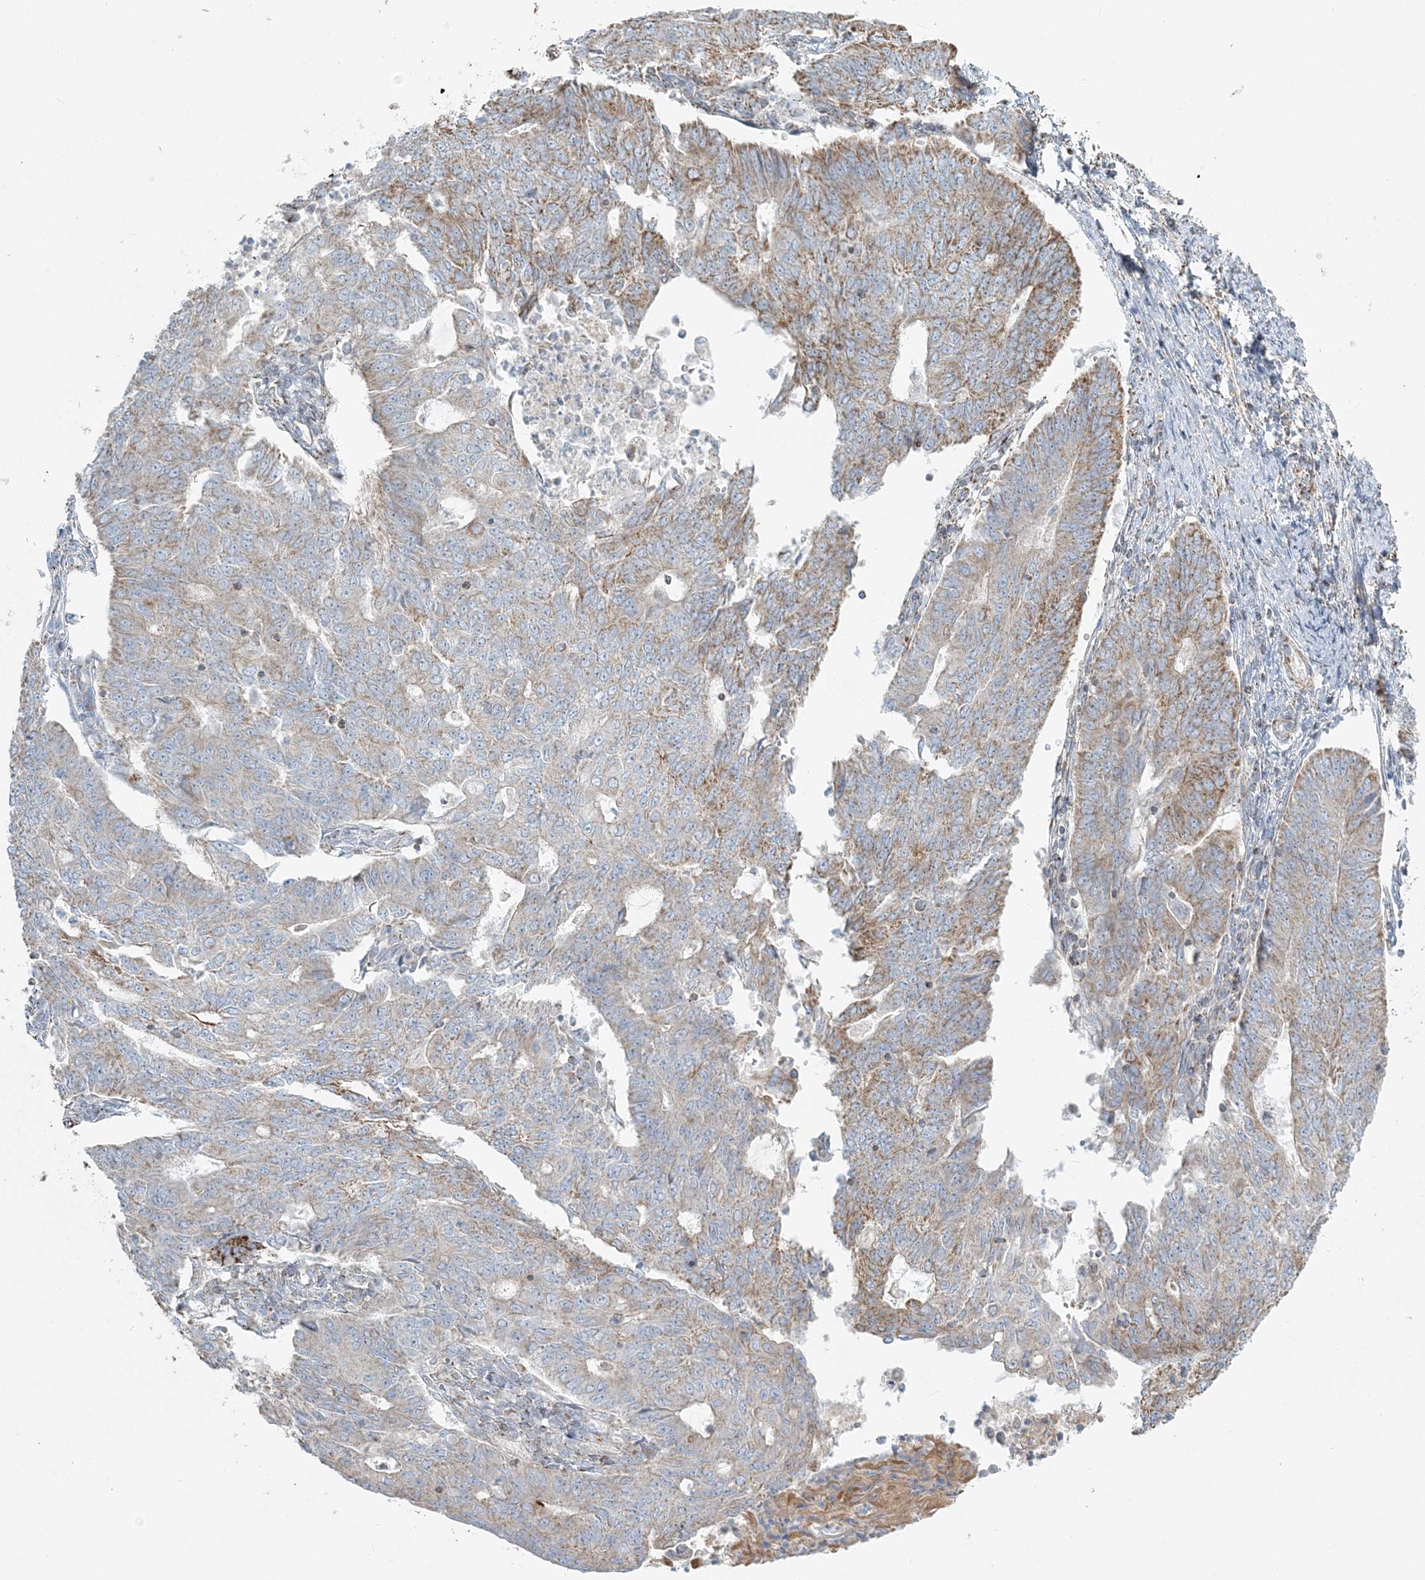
{"staining": {"intensity": "moderate", "quantity": "25%-75%", "location": "cytoplasmic/membranous"}, "tissue": "endometrial cancer", "cell_type": "Tumor cells", "image_type": "cancer", "snomed": [{"axis": "morphology", "description": "Adenocarcinoma, NOS"}, {"axis": "topography", "description": "Endometrium"}], "caption": "Protein staining shows moderate cytoplasmic/membranous expression in approximately 25%-75% of tumor cells in endometrial cancer.", "gene": "RAB11FIP3", "patient": {"sex": "female", "age": 32}}